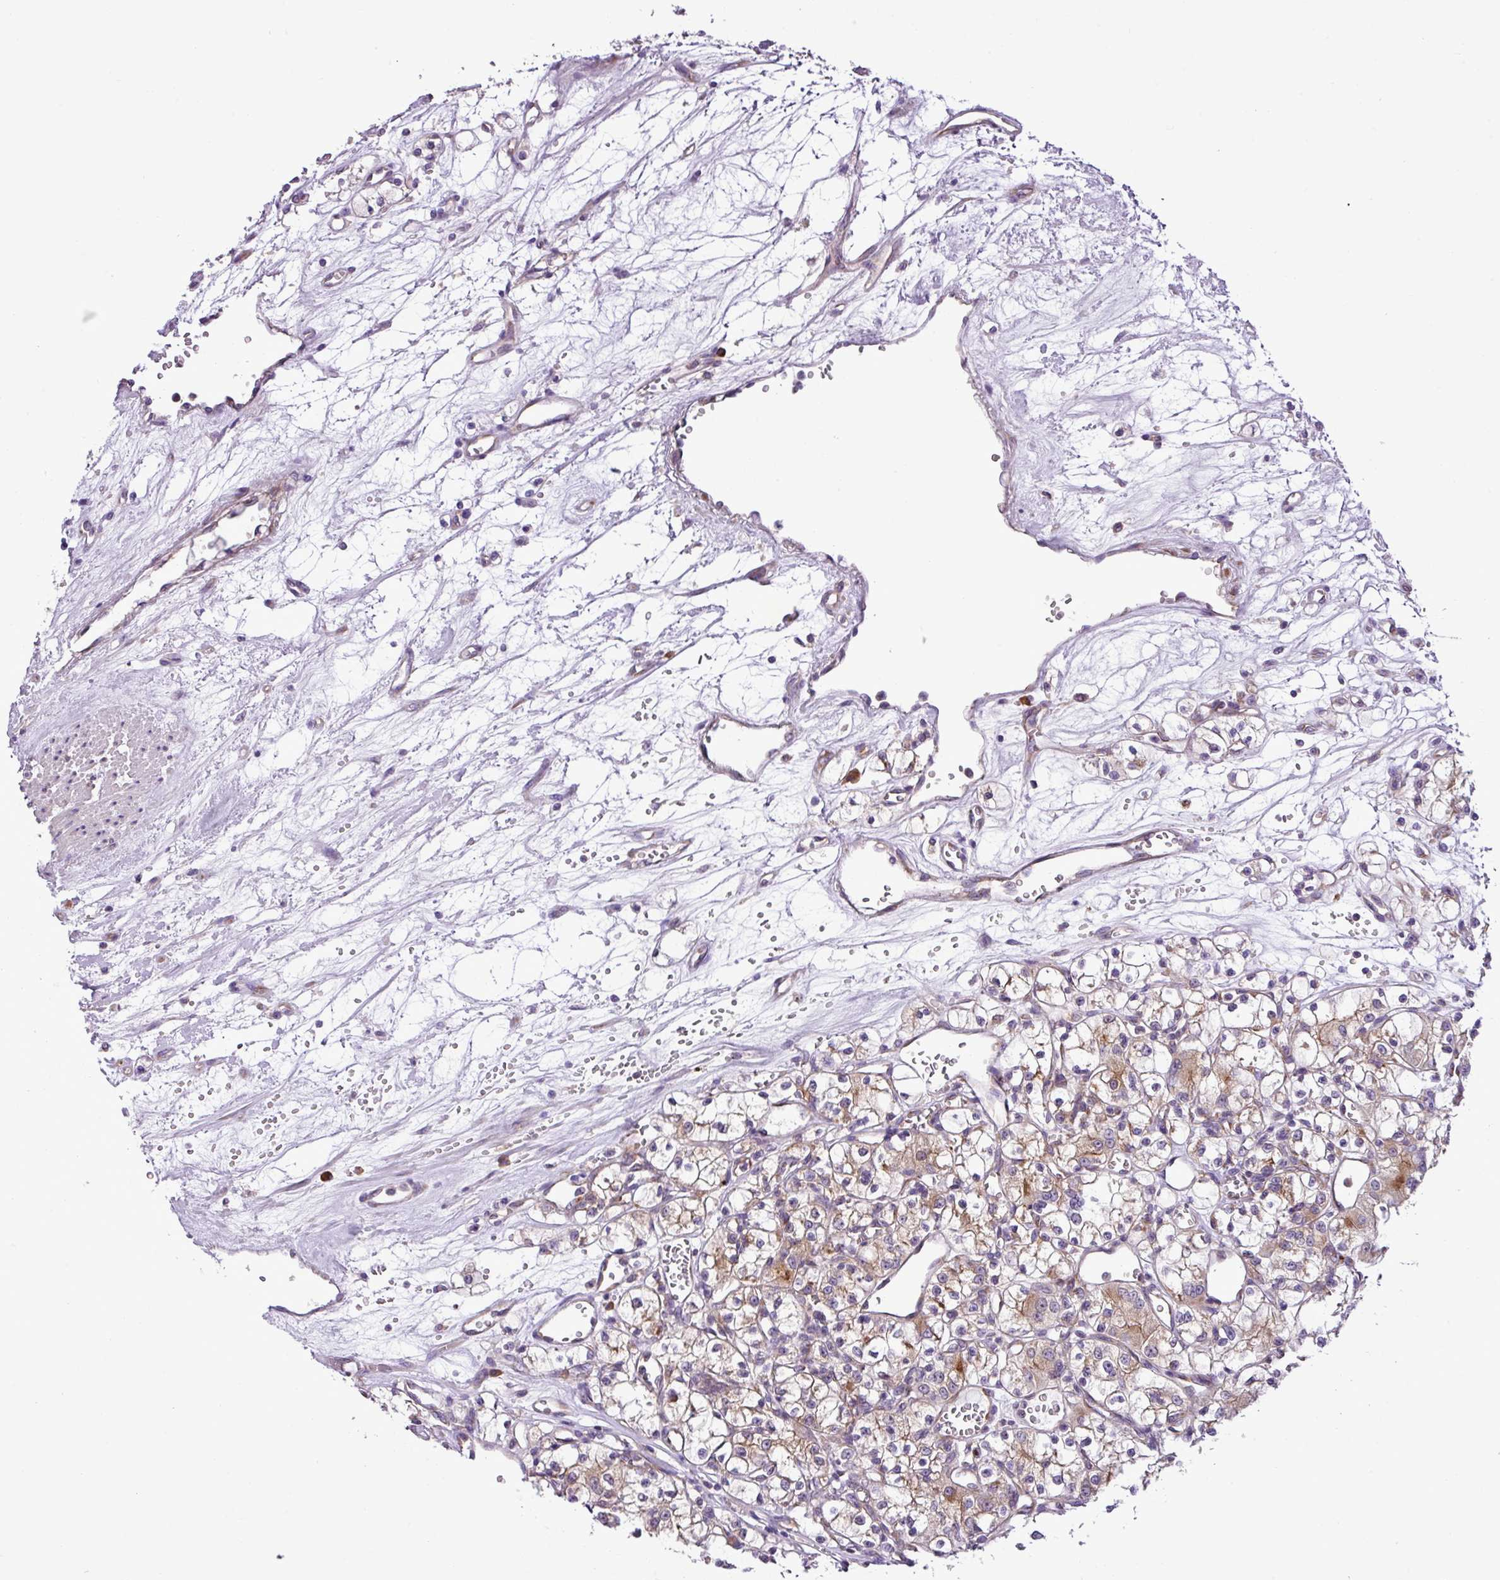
{"staining": {"intensity": "weak", "quantity": "25%-75%", "location": "cytoplasmic/membranous"}, "tissue": "renal cancer", "cell_type": "Tumor cells", "image_type": "cancer", "snomed": [{"axis": "morphology", "description": "Adenocarcinoma, NOS"}, {"axis": "topography", "description": "Kidney"}], "caption": "Tumor cells reveal weak cytoplasmic/membranous expression in about 25%-75% of cells in adenocarcinoma (renal).", "gene": "RPL13", "patient": {"sex": "female", "age": 59}}